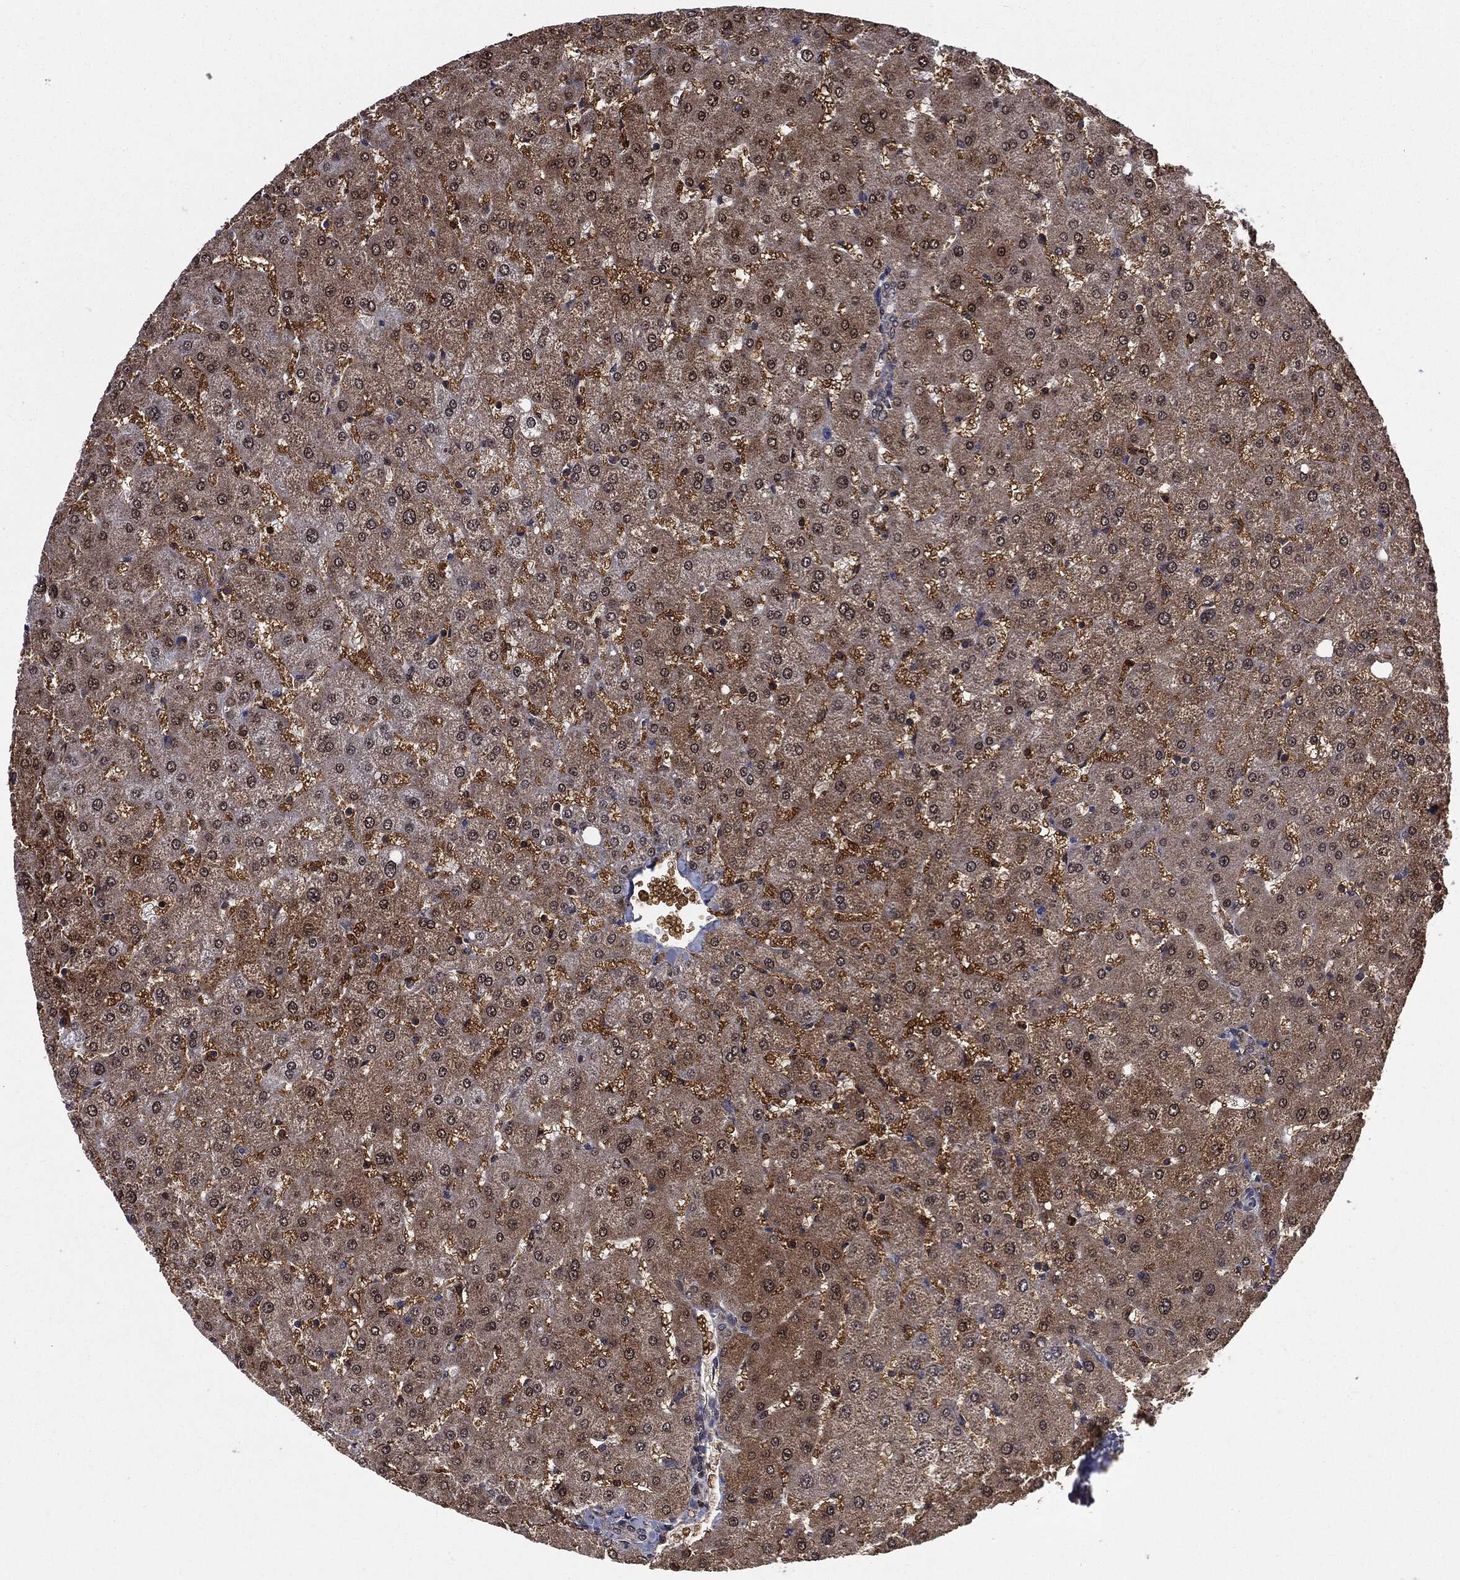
{"staining": {"intensity": "negative", "quantity": "none", "location": "none"}, "tissue": "liver", "cell_type": "Cholangiocytes", "image_type": "normal", "snomed": [{"axis": "morphology", "description": "Normal tissue, NOS"}, {"axis": "topography", "description": "Liver"}], "caption": "Cholangiocytes show no significant staining in unremarkable liver. (DAB immunohistochemistry visualized using brightfield microscopy, high magnification).", "gene": "GPI", "patient": {"sex": "female", "age": 50}}